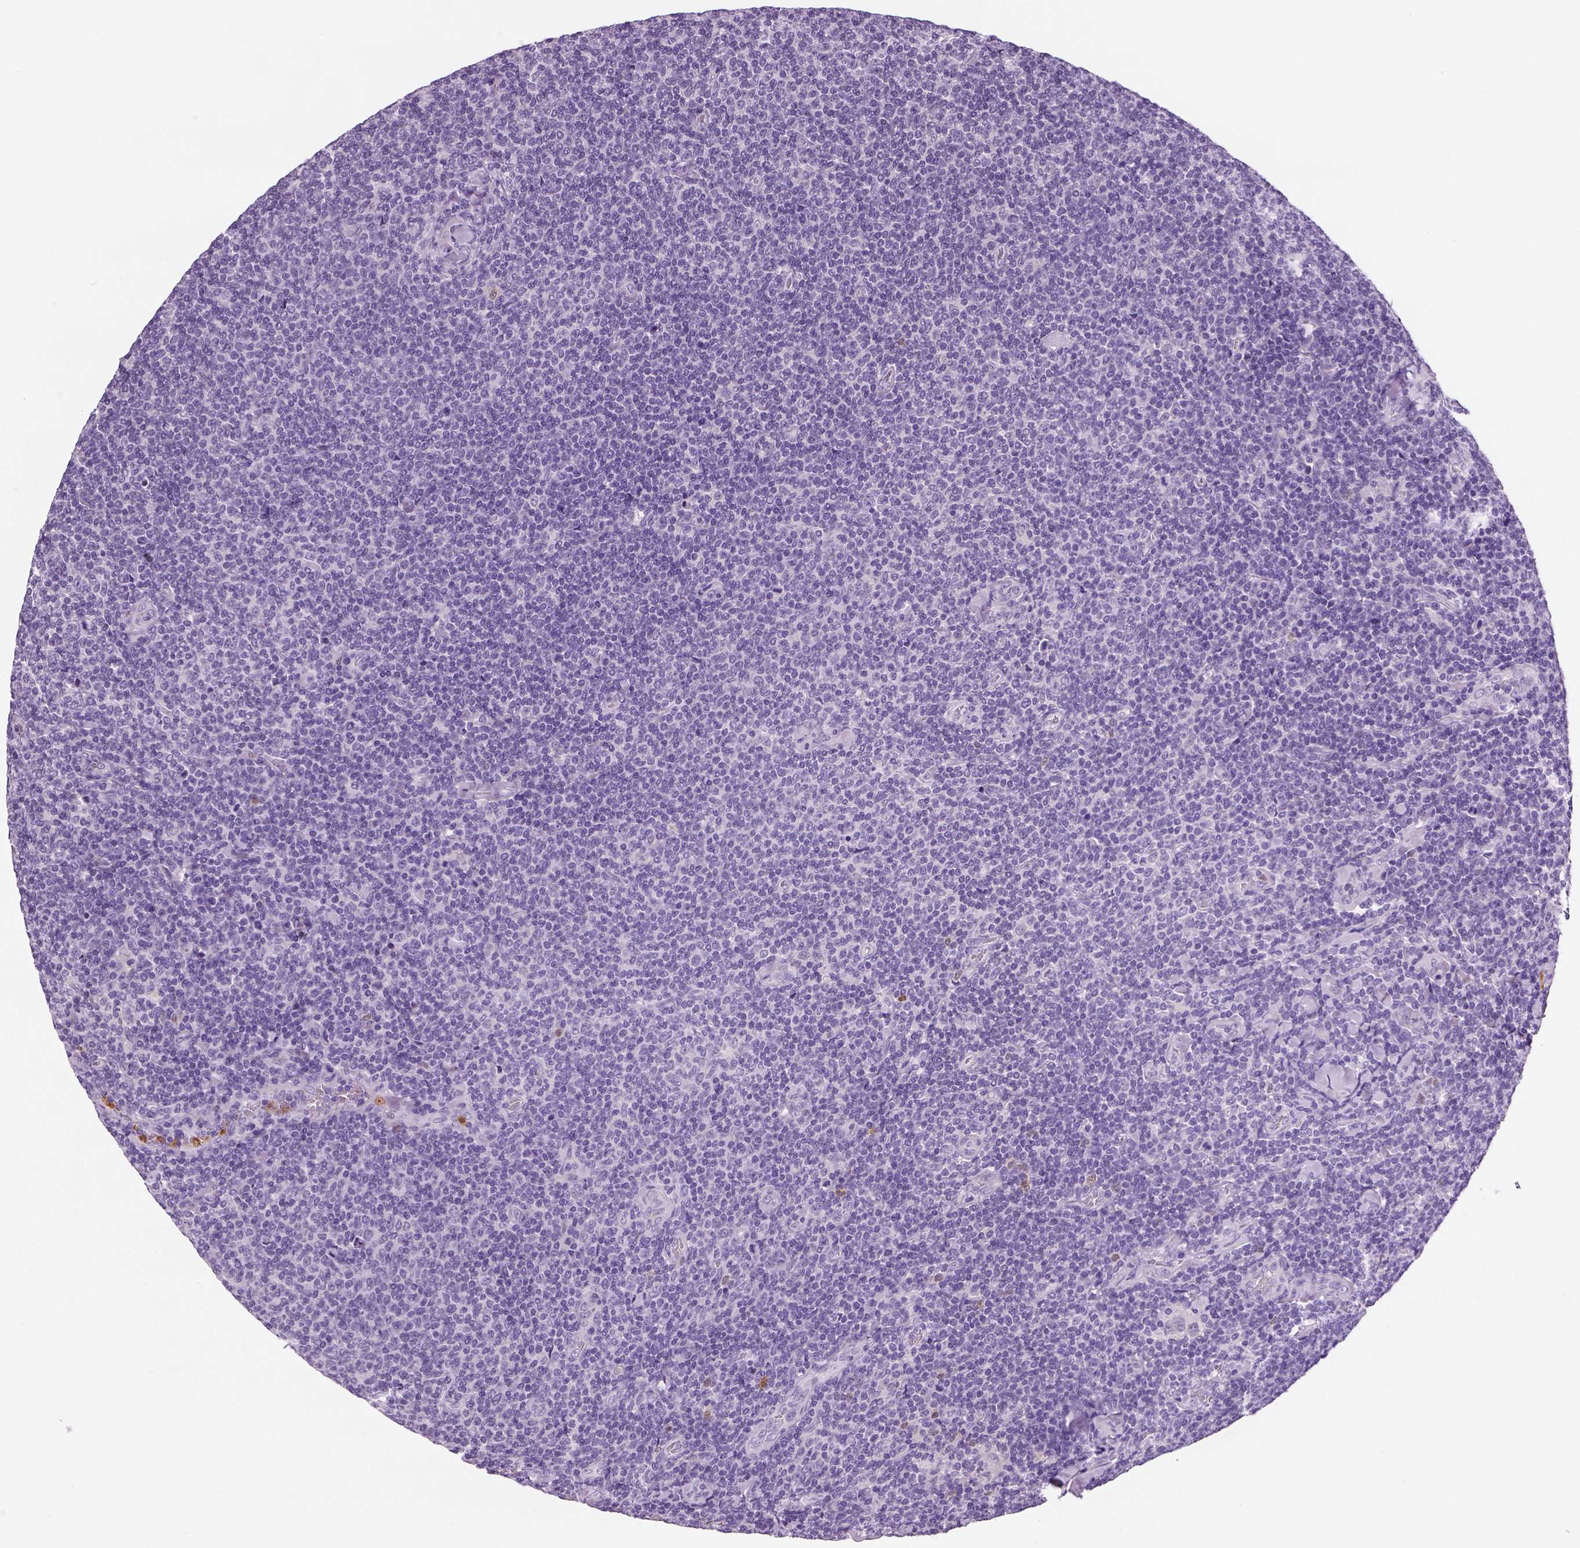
{"staining": {"intensity": "negative", "quantity": "none", "location": "none"}, "tissue": "lymphoma", "cell_type": "Tumor cells", "image_type": "cancer", "snomed": [{"axis": "morphology", "description": "Malignant lymphoma, non-Hodgkin's type, Low grade"}, {"axis": "topography", "description": "Lymph node"}], "caption": "There is no significant positivity in tumor cells of lymphoma.", "gene": "NECAB2", "patient": {"sex": "male", "age": 52}}